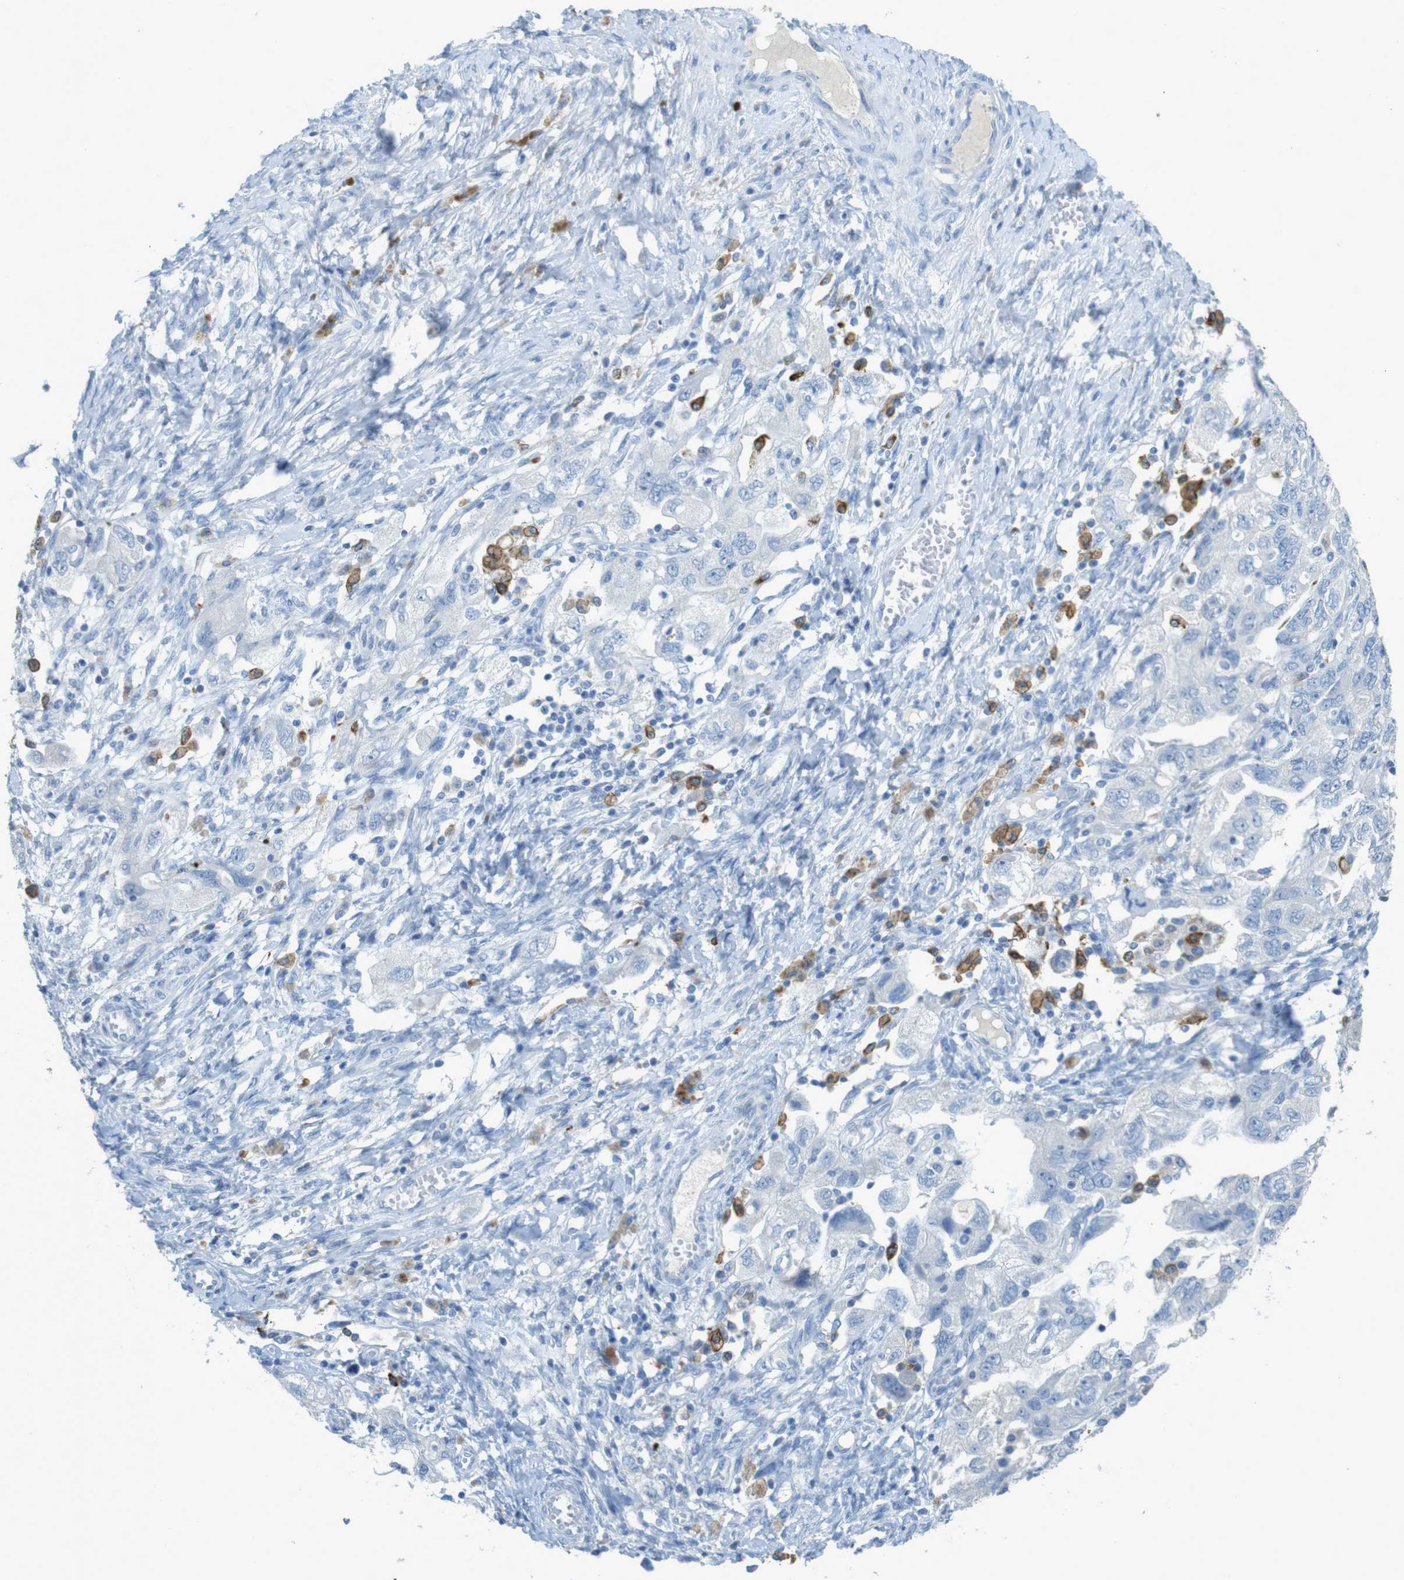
{"staining": {"intensity": "negative", "quantity": "none", "location": "none"}, "tissue": "ovarian cancer", "cell_type": "Tumor cells", "image_type": "cancer", "snomed": [{"axis": "morphology", "description": "Carcinoma, NOS"}, {"axis": "morphology", "description": "Cystadenocarcinoma, serous, NOS"}, {"axis": "topography", "description": "Ovary"}], "caption": "High power microscopy histopathology image of an IHC micrograph of carcinoma (ovarian), revealing no significant positivity in tumor cells.", "gene": "CD320", "patient": {"sex": "female", "age": 69}}